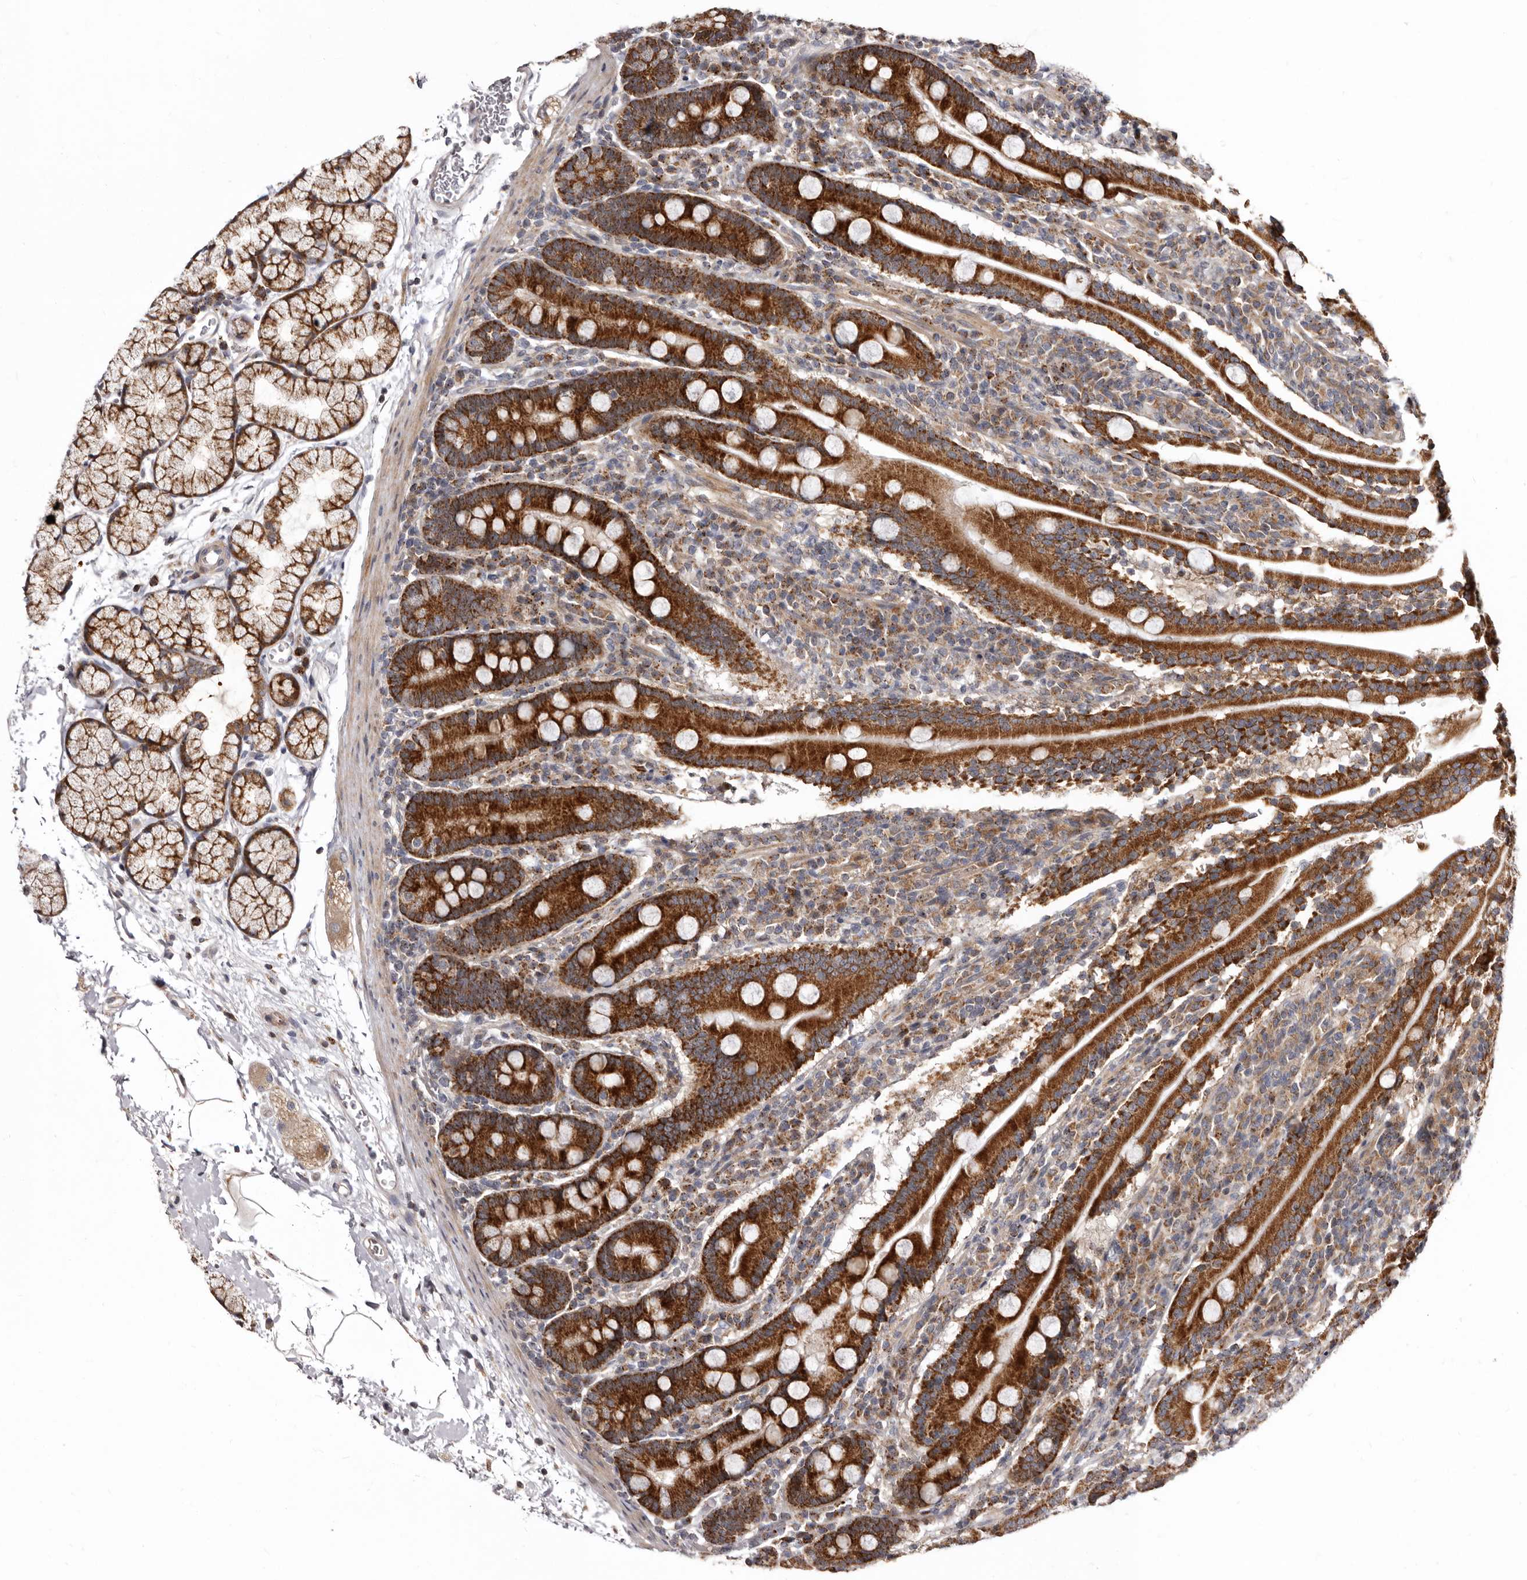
{"staining": {"intensity": "strong", "quantity": ">75%", "location": "cytoplasmic/membranous"}, "tissue": "duodenum", "cell_type": "Glandular cells", "image_type": "normal", "snomed": [{"axis": "morphology", "description": "Normal tissue, NOS"}, {"axis": "topography", "description": "Duodenum"}], "caption": "Brown immunohistochemical staining in unremarkable human duodenum reveals strong cytoplasmic/membranous expression in about >75% of glandular cells. (IHC, brightfield microscopy, high magnification).", "gene": "SMC4", "patient": {"sex": "male", "age": 35}}